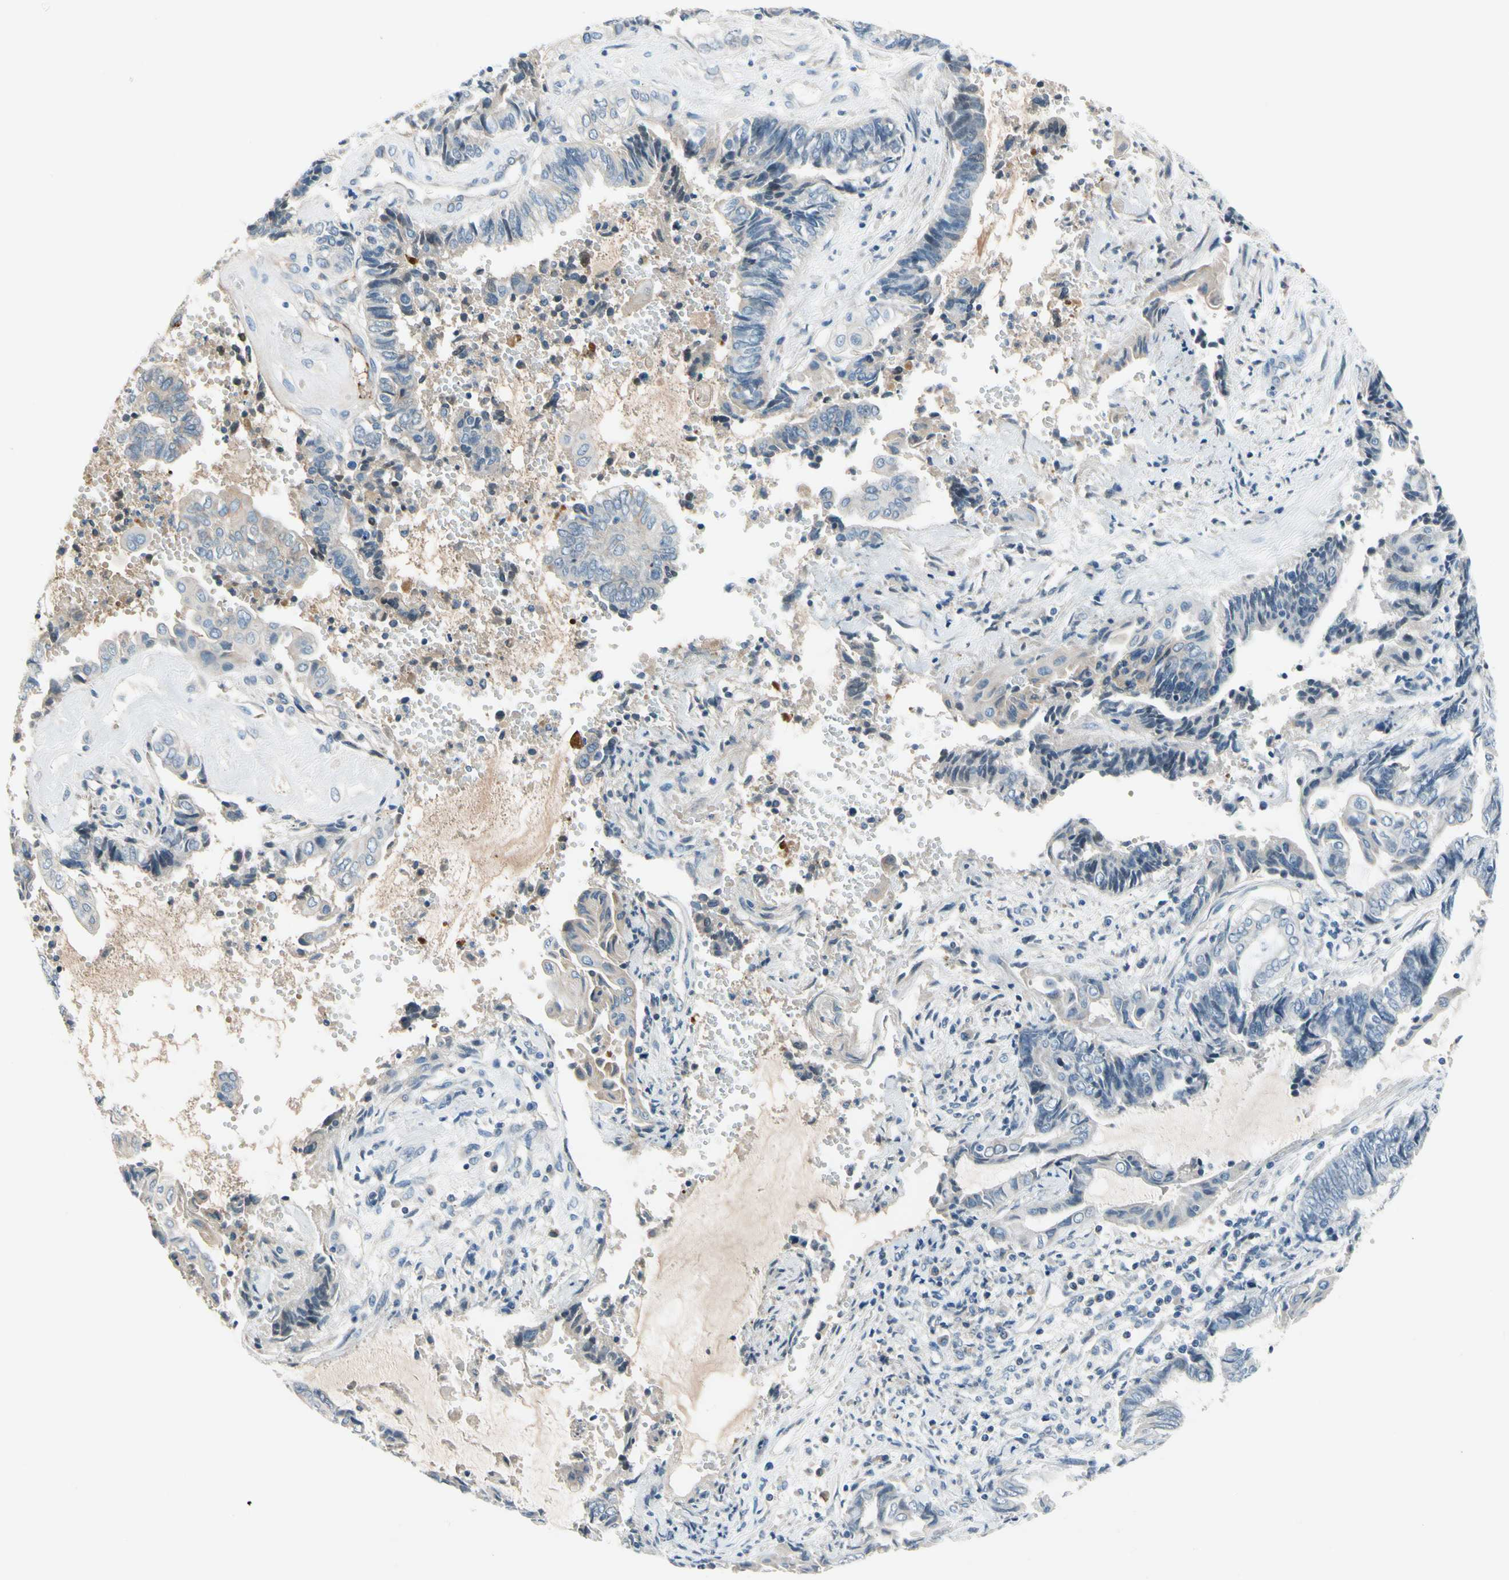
{"staining": {"intensity": "weak", "quantity": "<25%", "location": "cytoplasmic/membranous"}, "tissue": "endometrial cancer", "cell_type": "Tumor cells", "image_type": "cancer", "snomed": [{"axis": "morphology", "description": "Adenocarcinoma, NOS"}, {"axis": "topography", "description": "Uterus"}, {"axis": "topography", "description": "Endometrium"}], "caption": "High power microscopy photomicrograph of an IHC photomicrograph of endometrial cancer (adenocarcinoma), revealing no significant expression in tumor cells.", "gene": "CNDP1", "patient": {"sex": "female", "age": 70}}